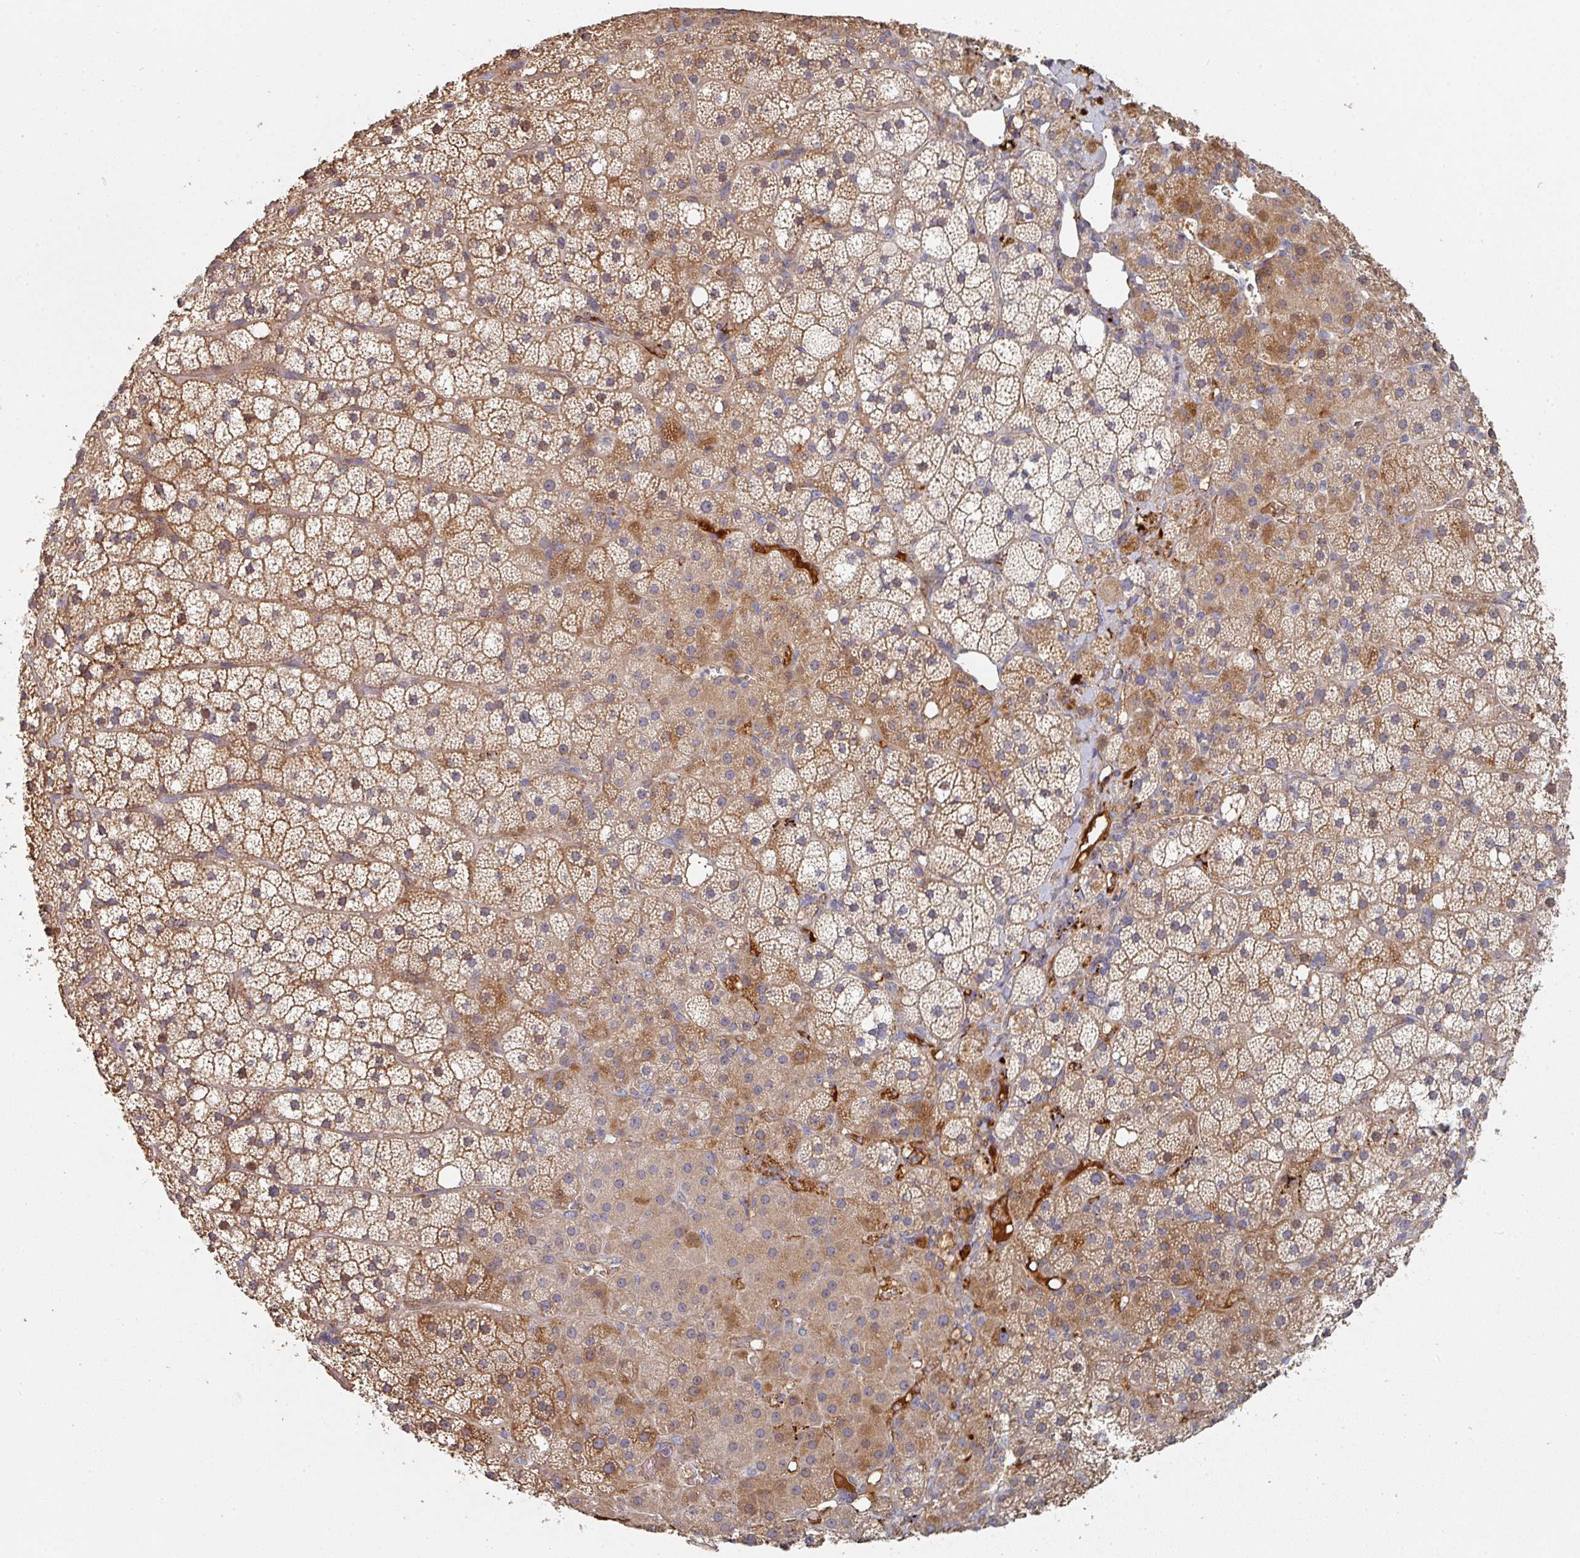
{"staining": {"intensity": "moderate", "quantity": ">75%", "location": "cytoplasmic/membranous"}, "tissue": "adrenal gland", "cell_type": "Glandular cells", "image_type": "normal", "snomed": [{"axis": "morphology", "description": "Normal tissue, NOS"}, {"axis": "topography", "description": "Adrenal gland"}], "caption": "Adrenal gland stained with immunohistochemistry exhibits moderate cytoplasmic/membranous positivity in about >75% of glandular cells.", "gene": "ENSG00000249773", "patient": {"sex": "male", "age": 53}}